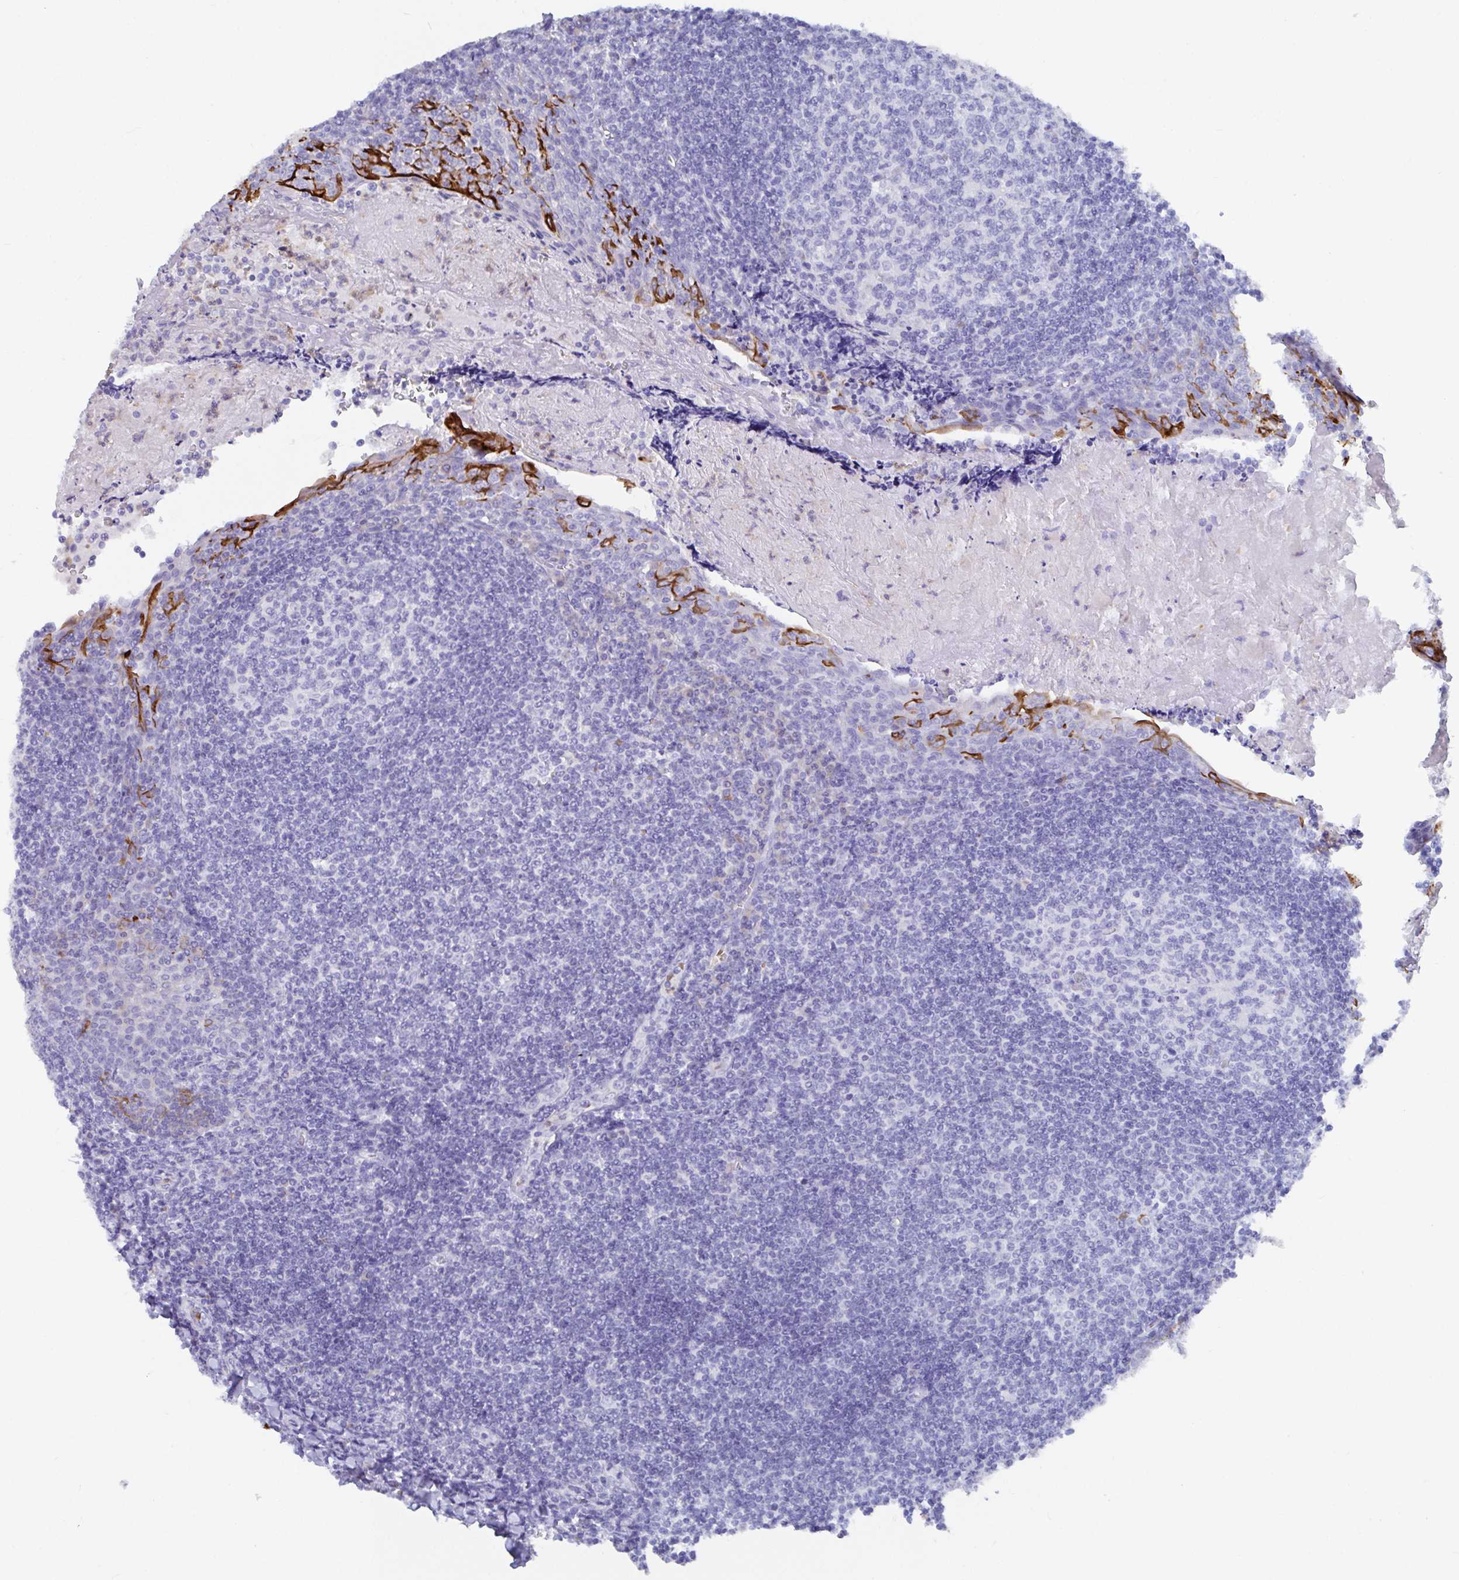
{"staining": {"intensity": "negative", "quantity": "none", "location": "none"}, "tissue": "tonsil", "cell_type": "Germinal center cells", "image_type": "normal", "snomed": [{"axis": "morphology", "description": "Normal tissue, NOS"}, {"axis": "morphology", "description": "Inflammation, NOS"}, {"axis": "topography", "description": "Tonsil"}], "caption": "Photomicrograph shows no protein staining in germinal center cells of normal tonsil.", "gene": "CLDN8", "patient": {"sex": "female", "age": 31}}